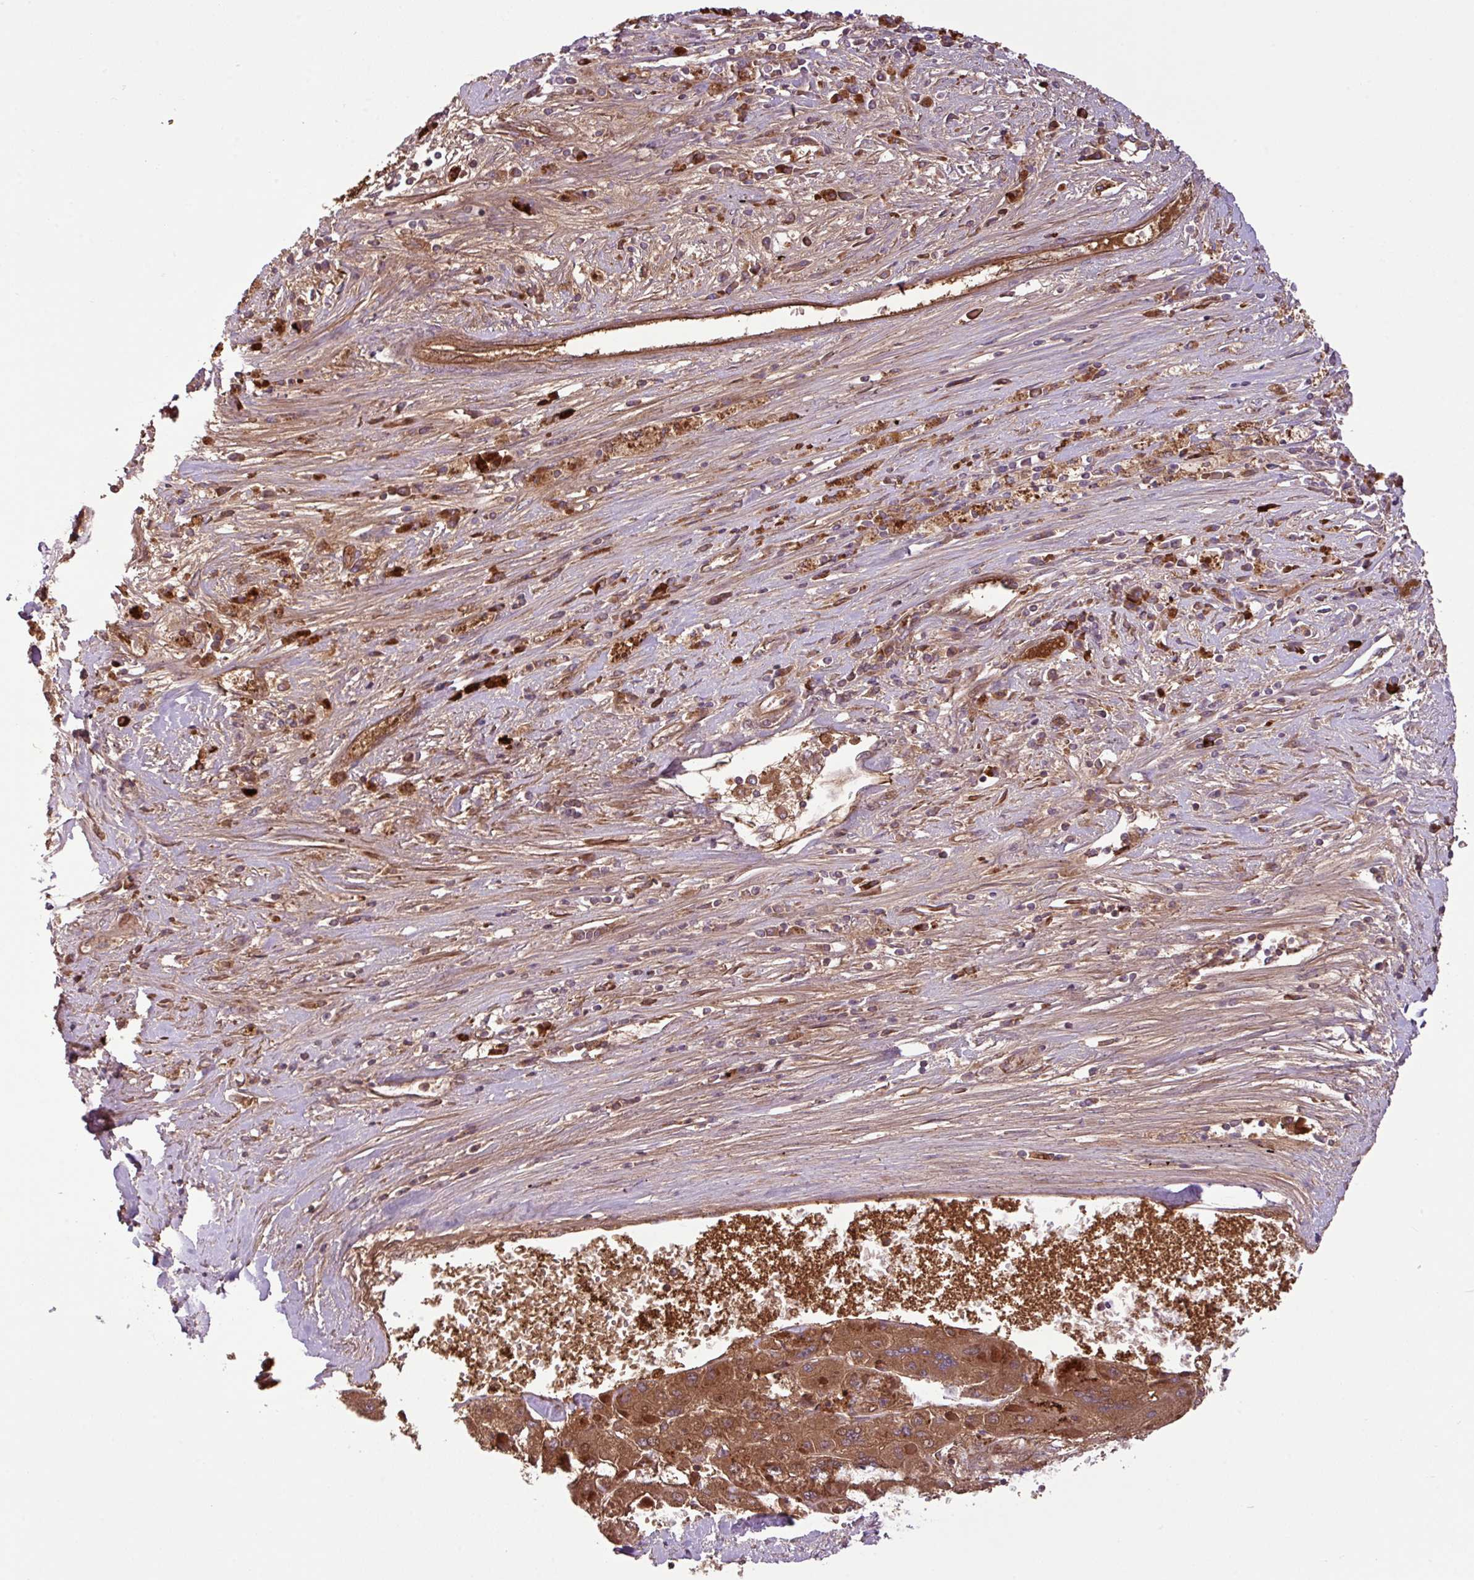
{"staining": {"intensity": "strong", "quantity": ">75%", "location": "cytoplasmic/membranous"}, "tissue": "liver cancer", "cell_type": "Tumor cells", "image_type": "cancer", "snomed": [{"axis": "morphology", "description": "Carcinoma, Hepatocellular, NOS"}, {"axis": "topography", "description": "Liver"}], "caption": "About >75% of tumor cells in hepatocellular carcinoma (liver) reveal strong cytoplasmic/membranous protein positivity as visualized by brown immunohistochemical staining.", "gene": "ZNF266", "patient": {"sex": "female", "age": 73}}